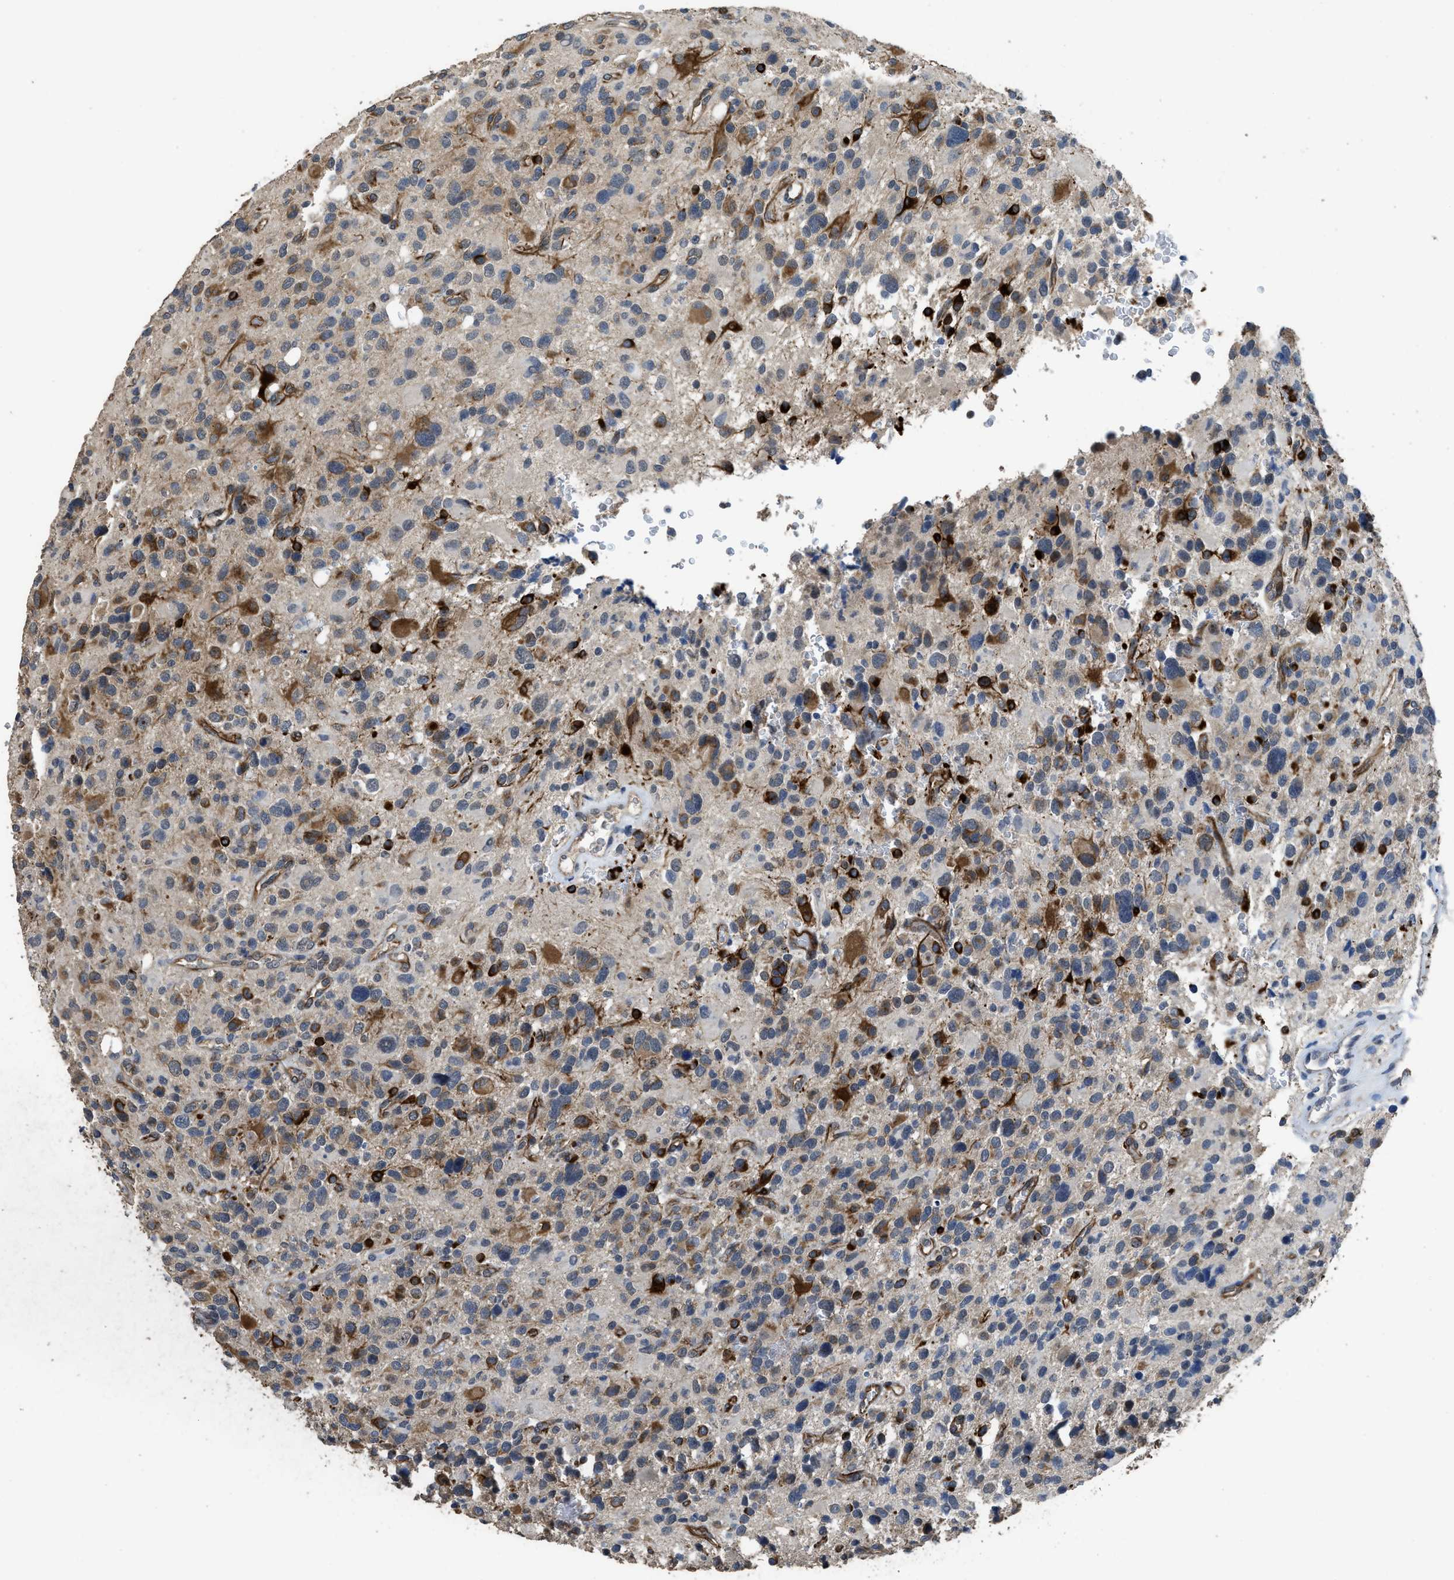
{"staining": {"intensity": "strong", "quantity": "<25%", "location": "cytoplasmic/membranous"}, "tissue": "glioma", "cell_type": "Tumor cells", "image_type": "cancer", "snomed": [{"axis": "morphology", "description": "Glioma, malignant, High grade"}, {"axis": "topography", "description": "Brain"}], "caption": "About <25% of tumor cells in malignant high-grade glioma display strong cytoplasmic/membranous protein positivity as visualized by brown immunohistochemical staining.", "gene": "SYNM", "patient": {"sex": "male", "age": 48}}